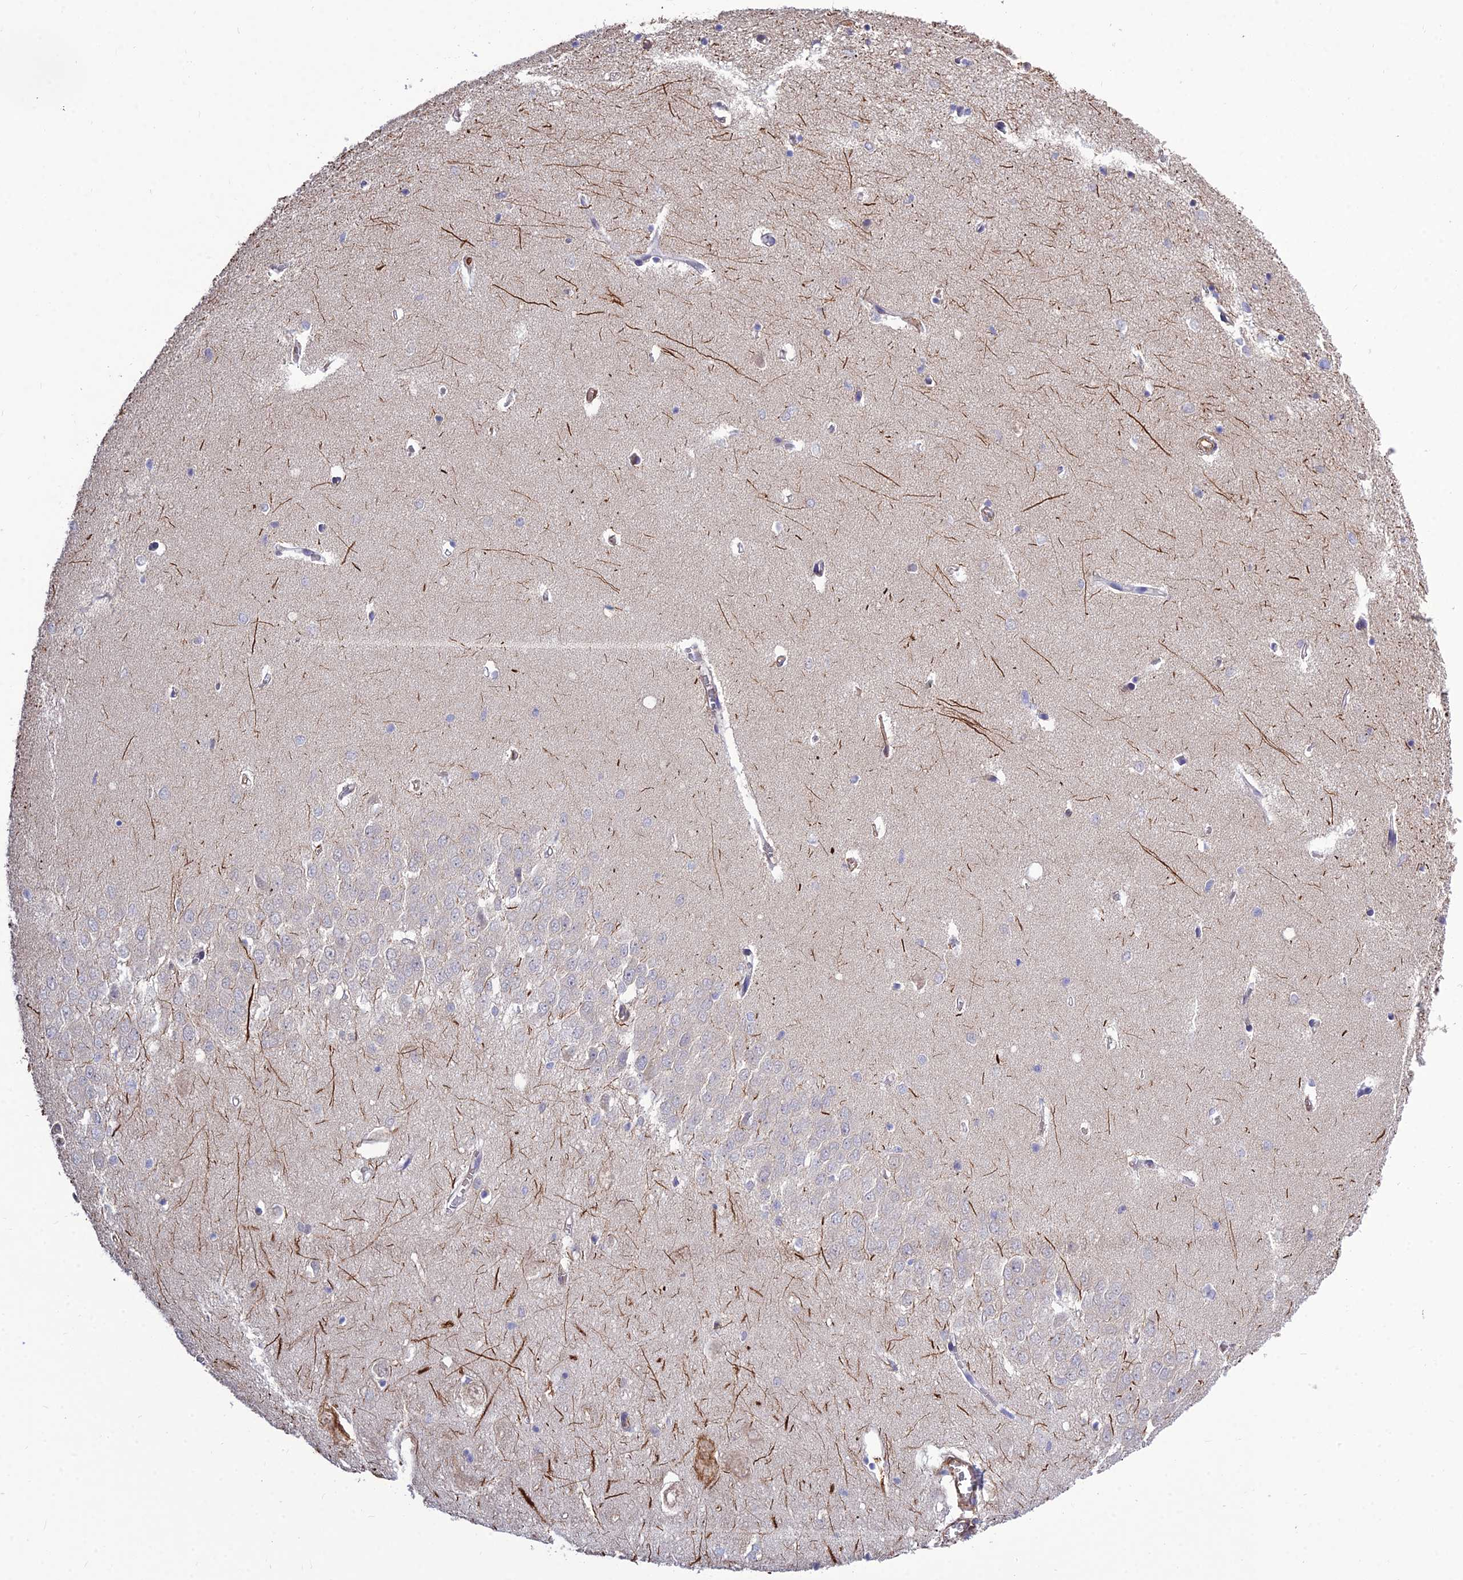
{"staining": {"intensity": "negative", "quantity": "none", "location": "none"}, "tissue": "hippocampus", "cell_type": "Glial cells", "image_type": "normal", "snomed": [{"axis": "morphology", "description": "Normal tissue, NOS"}, {"axis": "topography", "description": "Hippocampus"}], "caption": "High power microscopy photomicrograph of an immunohistochemistry micrograph of normal hippocampus, revealing no significant expression in glial cells.", "gene": "CRTAP", "patient": {"sex": "female", "age": 64}}